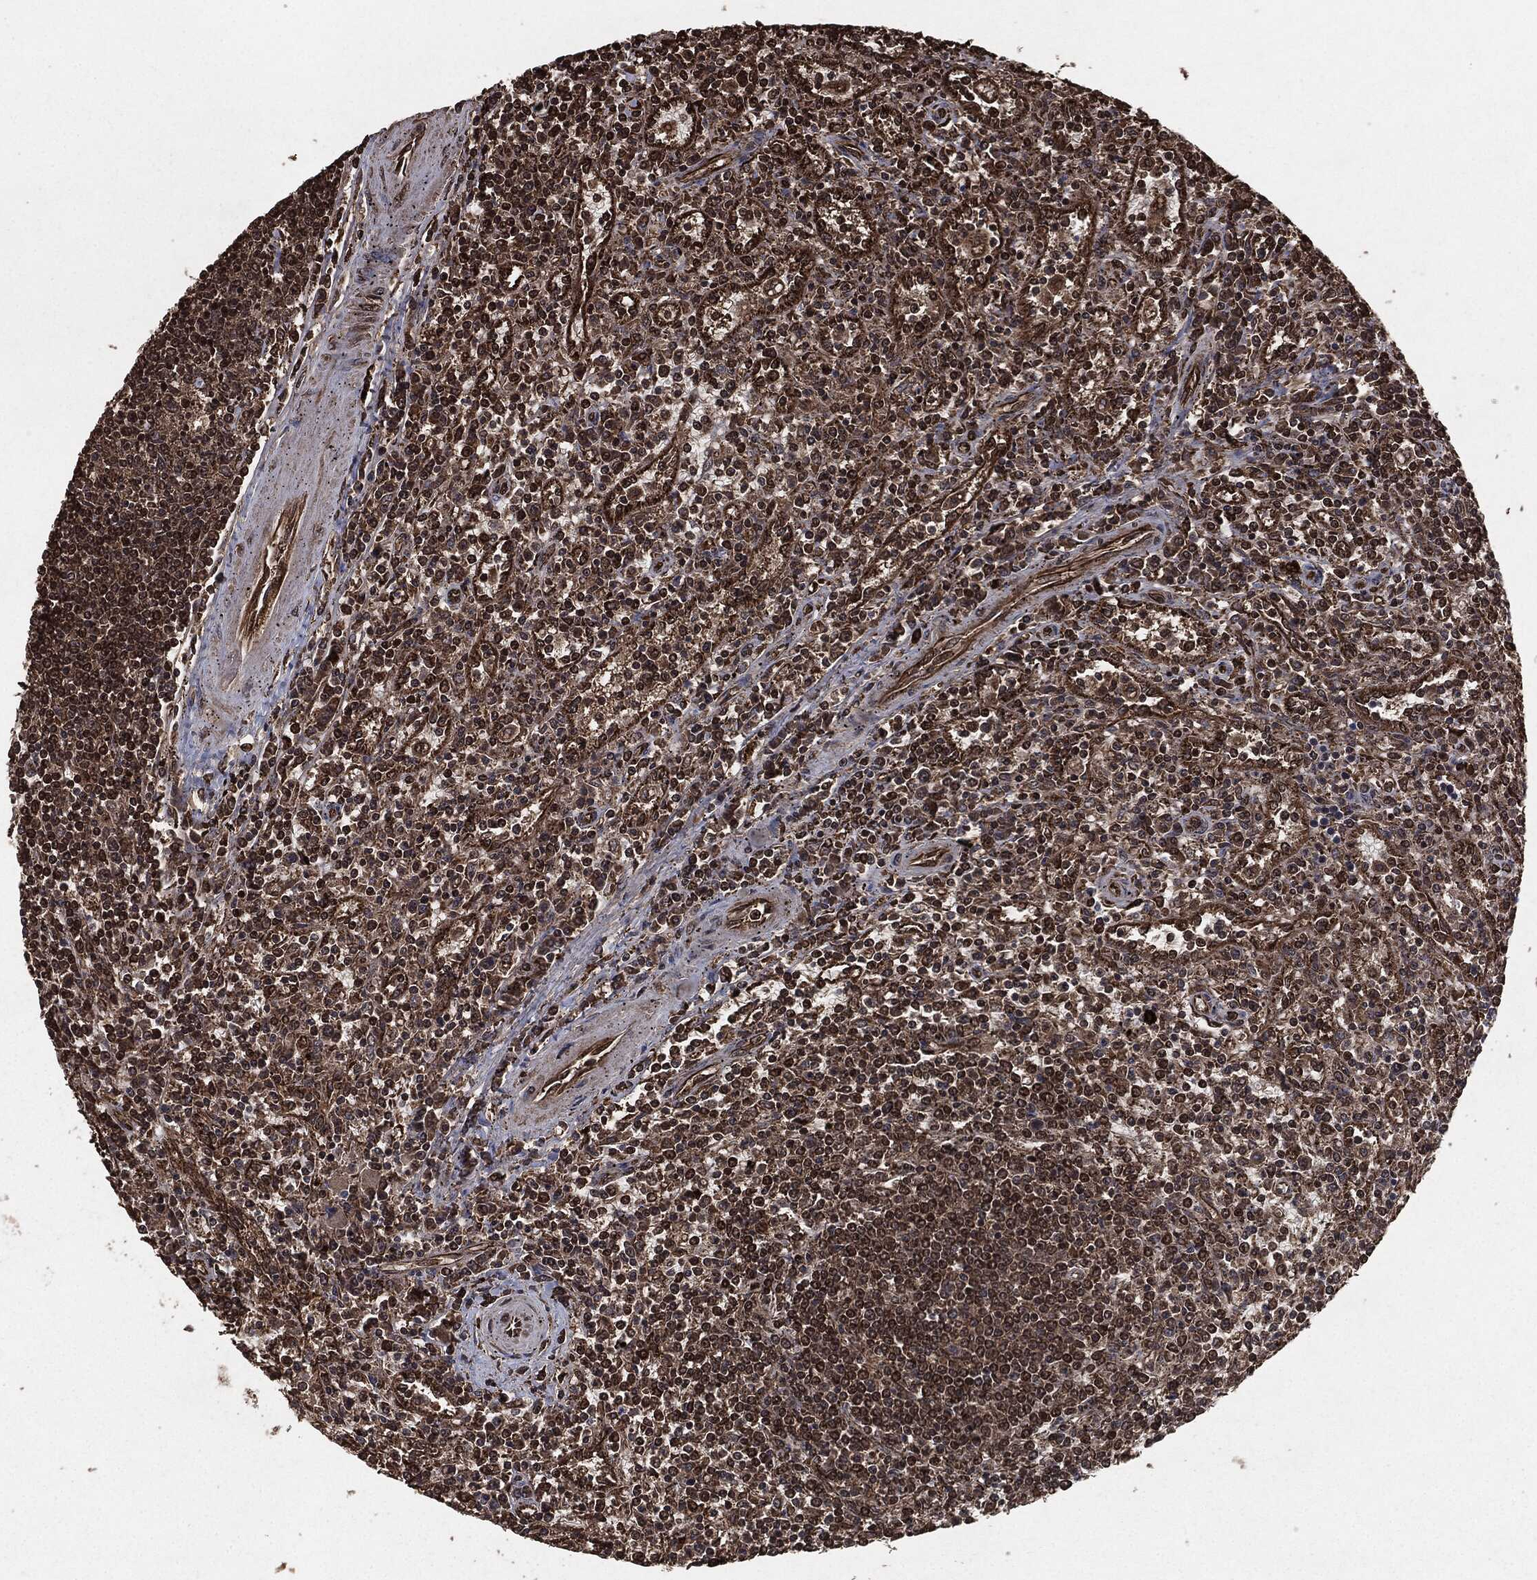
{"staining": {"intensity": "strong", "quantity": "25%-75%", "location": "nuclear"}, "tissue": "lymphoma", "cell_type": "Tumor cells", "image_type": "cancer", "snomed": [{"axis": "morphology", "description": "Malignant lymphoma, non-Hodgkin's type, Low grade"}, {"axis": "topography", "description": "Spleen"}], "caption": "Immunohistochemistry (DAB (3,3'-diaminobenzidine)) staining of lymphoma demonstrates strong nuclear protein expression in about 25%-75% of tumor cells. Using DAB (brown) and hematoxylin (blue) stains, captured at high magnification using brightfield microscopy.", "gene": "EGFR", "patient": {"sex": "male", "age": 62}}